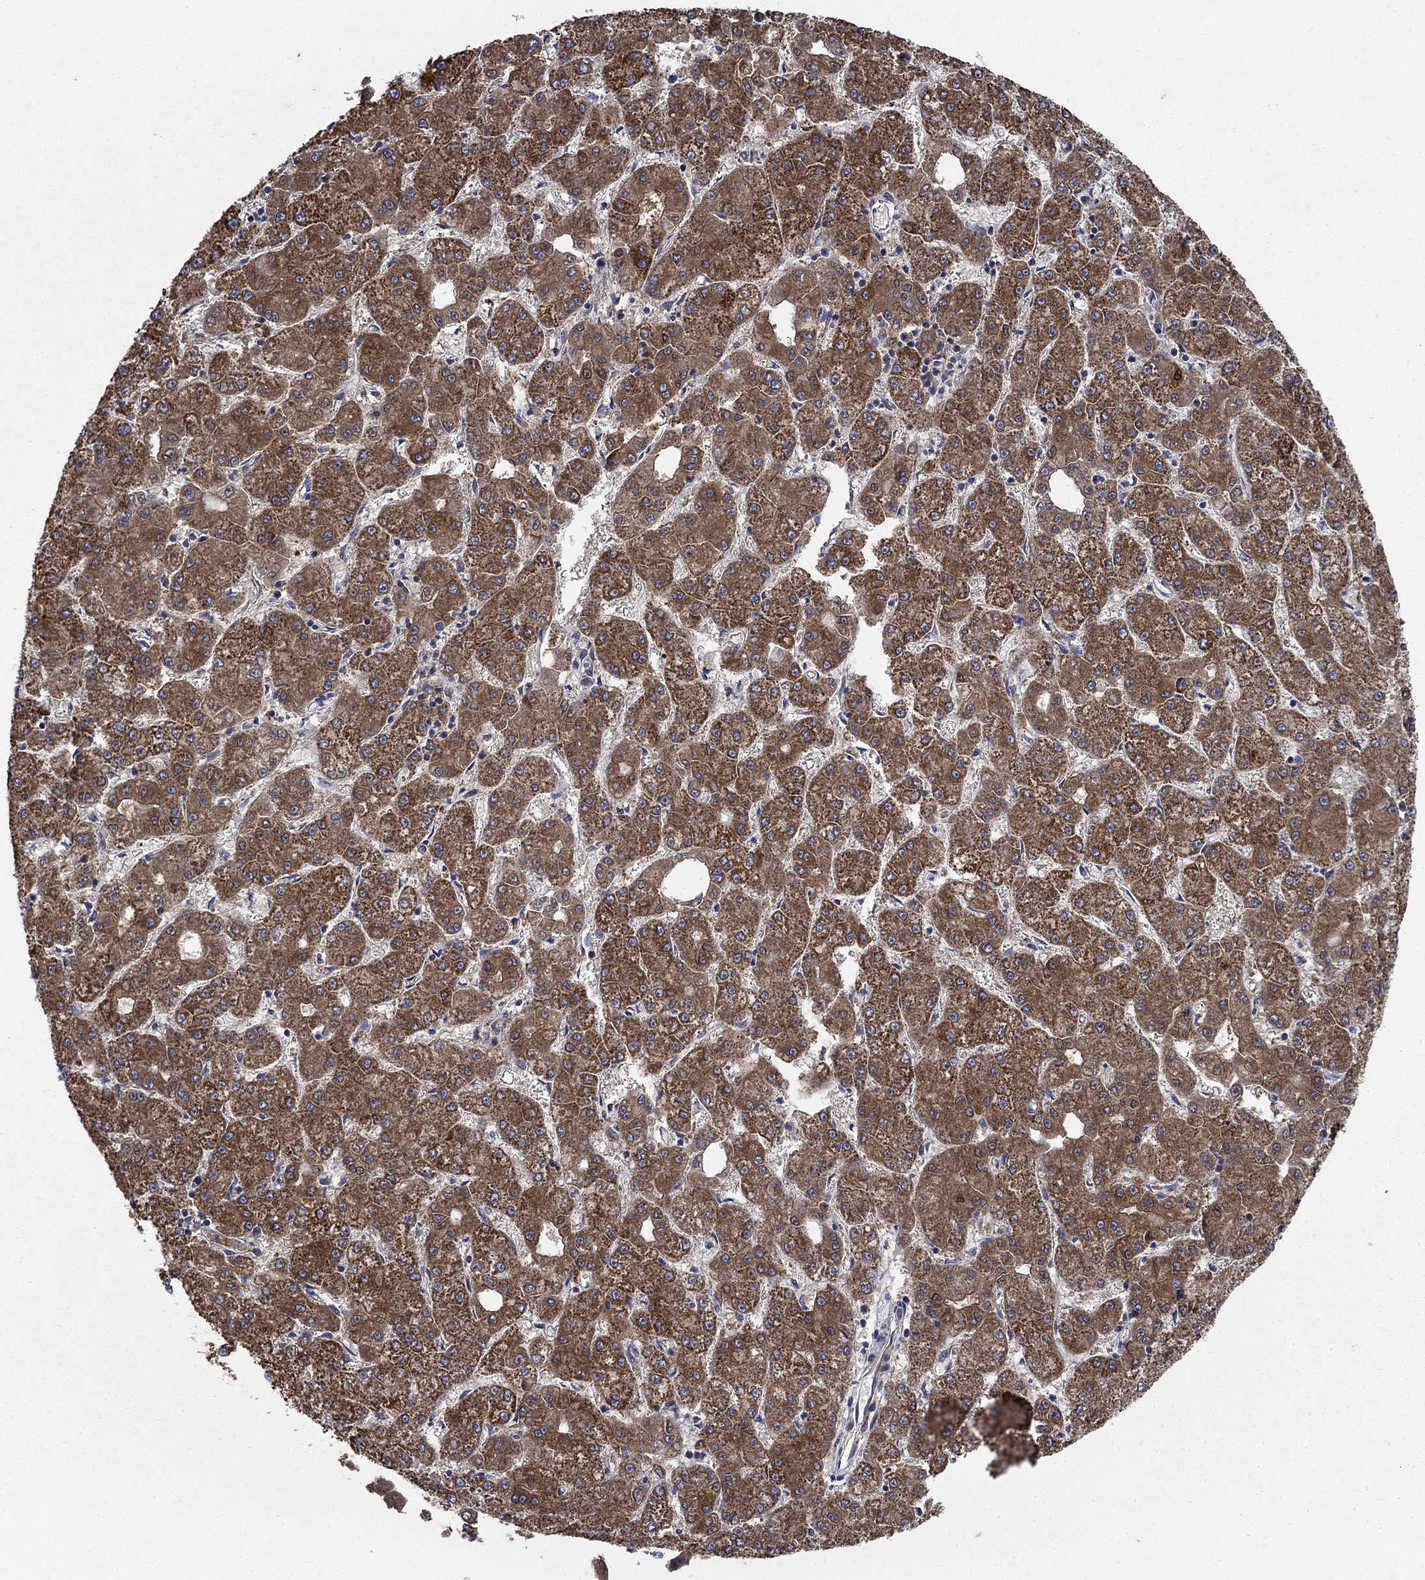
{"staining": {"intensity": "strong", "quantity": ">75%", "location": "cytoplasmic/membranous"}, "tissue": "liver cancer", "cell_type": "Tumor cells", "image_type": "cancer", "snomed": [{"axis": "morphology", "description": "Carcinoma, Hepatocellular, NOS"}, {"axis": "topography", "description": "Liver"}], "caption": "This image demonstrates immunohistochemistry staining of liver cancer (hepatocellular carcinoma), with high strong cytoplasmic/membranous expression in about >75% of tumor cells.", "gene": "NME7", "patient": {"sex": "male", "age": 73}}